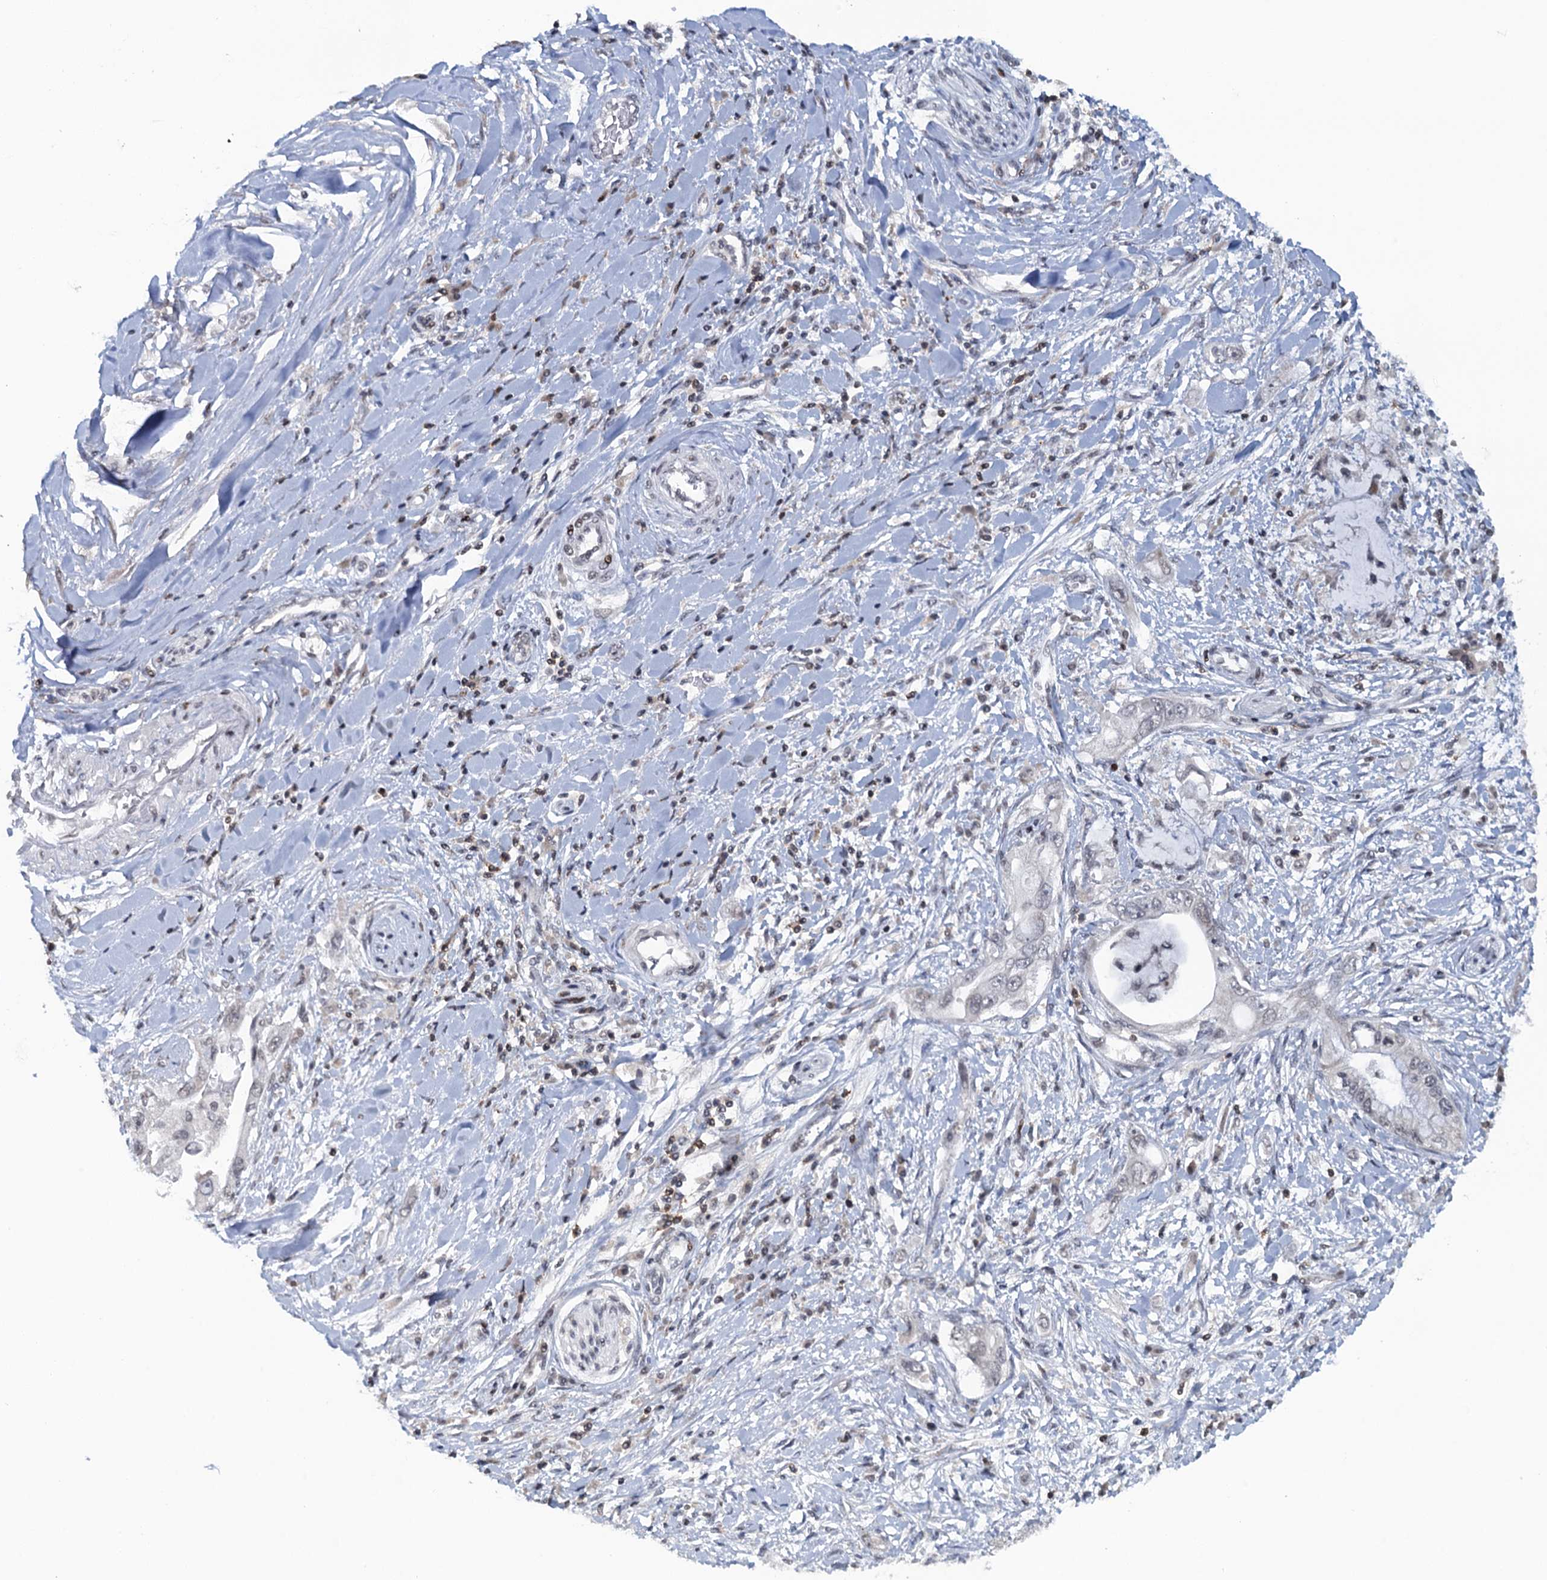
{"staining": {"intensity": "negative", "quantity": "none", "location": "none"}, "tissue": "pancreatic cancer", "cell_type": "Tumor cells", "image_type": "cancer", "snomed": [{"axis": "morphology", "description": "Inflammation, NOS"}, {"axis": "morphology", "description": "Adenocarcinoma, NOS"}, {"axis": "topography", "description": "Pancreas"}], "caption": "A histopathology image of human pancreatic cancer is negative for staining in tumor cells.", "gene": "FYB1", "patient": {"sex": "female", "age": 56}}